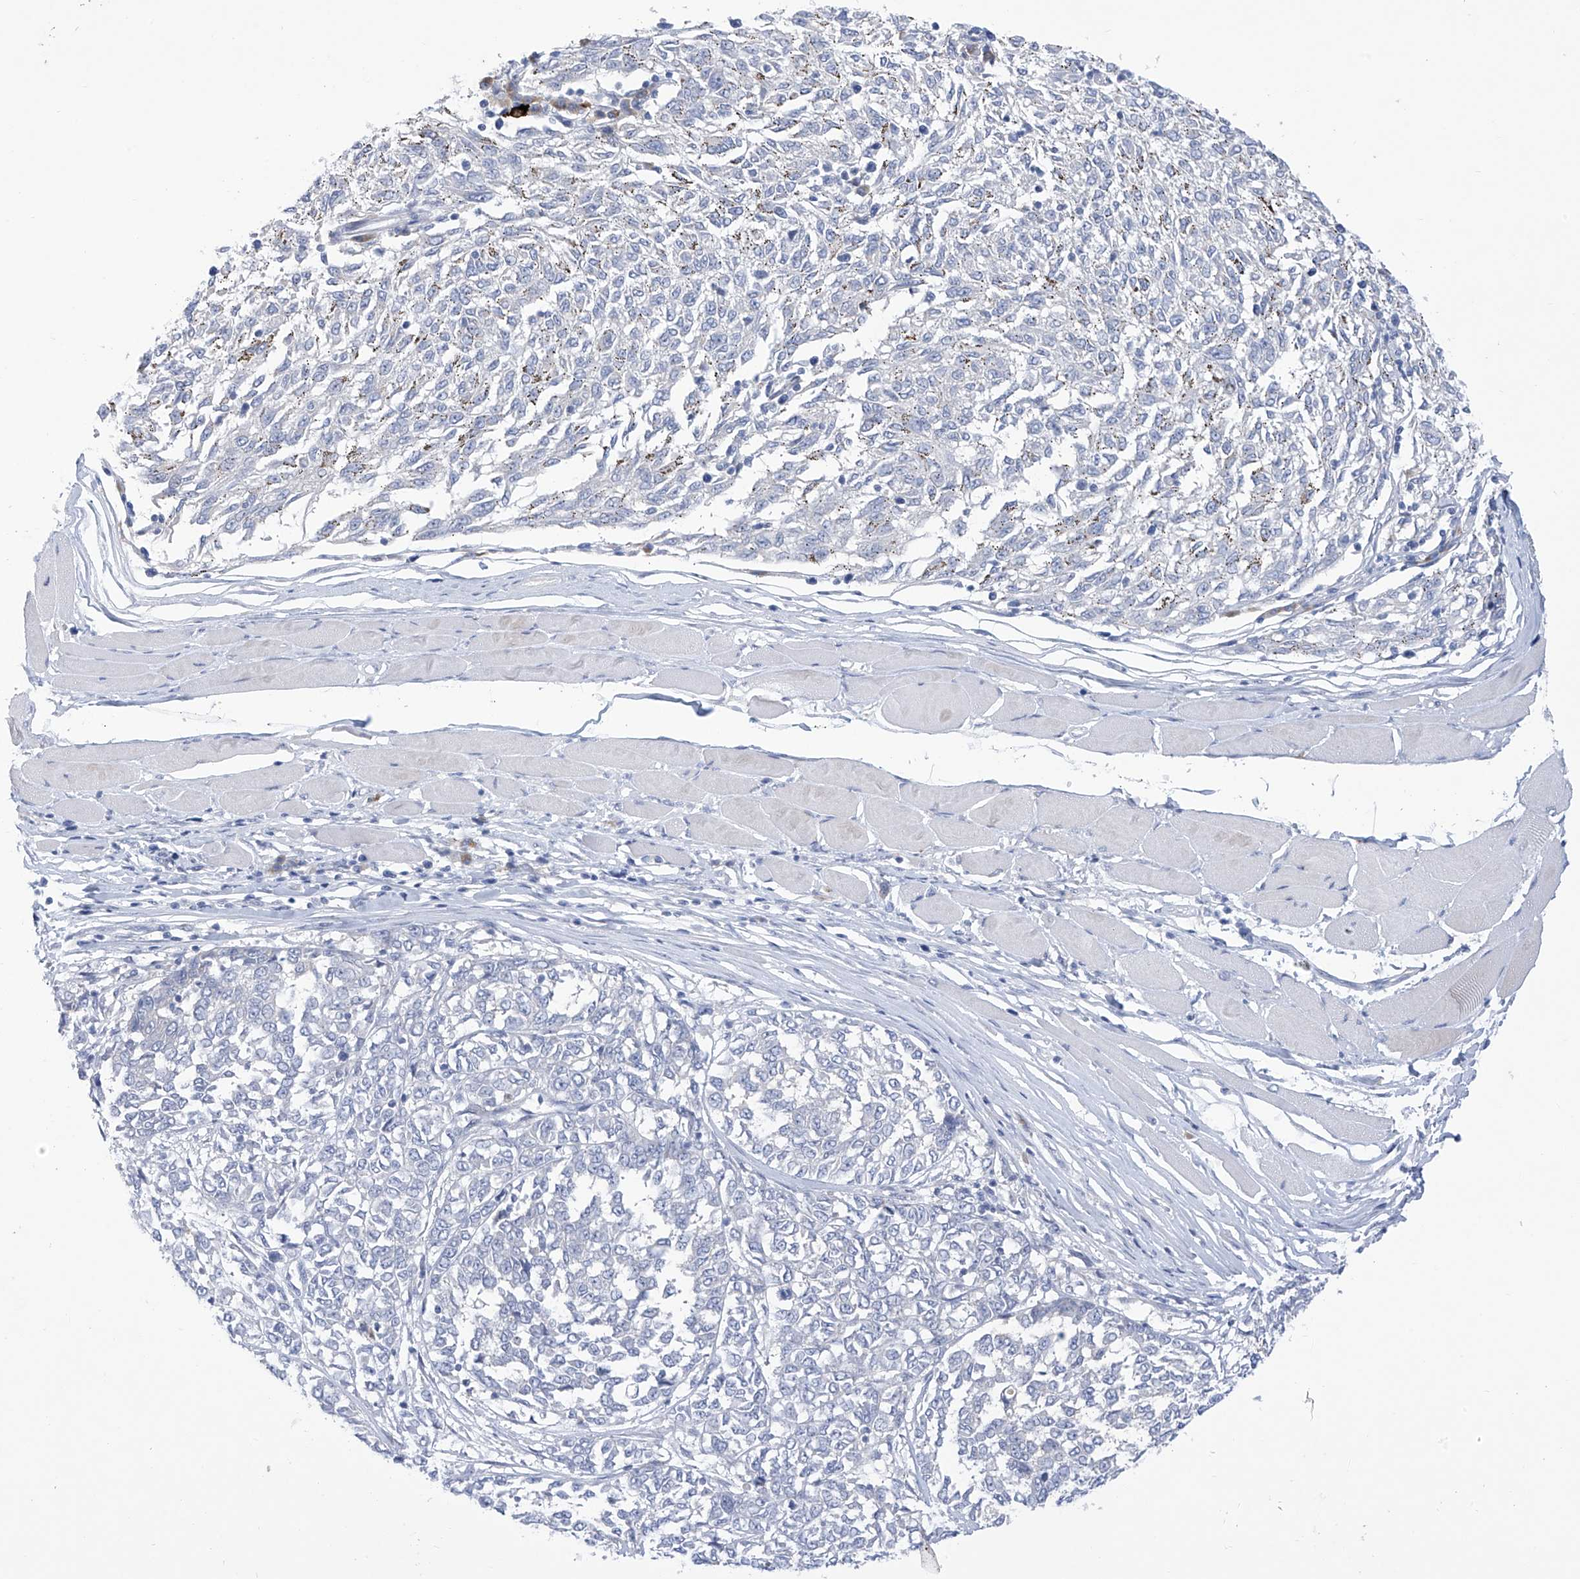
{"staining": {"intensity": "negative", "quantity": "none", "location": "none"}, "tissue": "melanoma", "cell_type": "Tumor cells", "image_type": "cancer", "snomed": [{"axis": "morphology", "description": "Malignant melanoma, NOS"}, {"axis": "topography", "description": "Skin"}], "caption": "High power microscopy histopathology image of an immunohistochemistry photomicrograph of malignant melanoma, revealing no significant staining in tumor cells.", "gene": "SLCO4A1", "patient": {"sex": "female", "age": 72}}